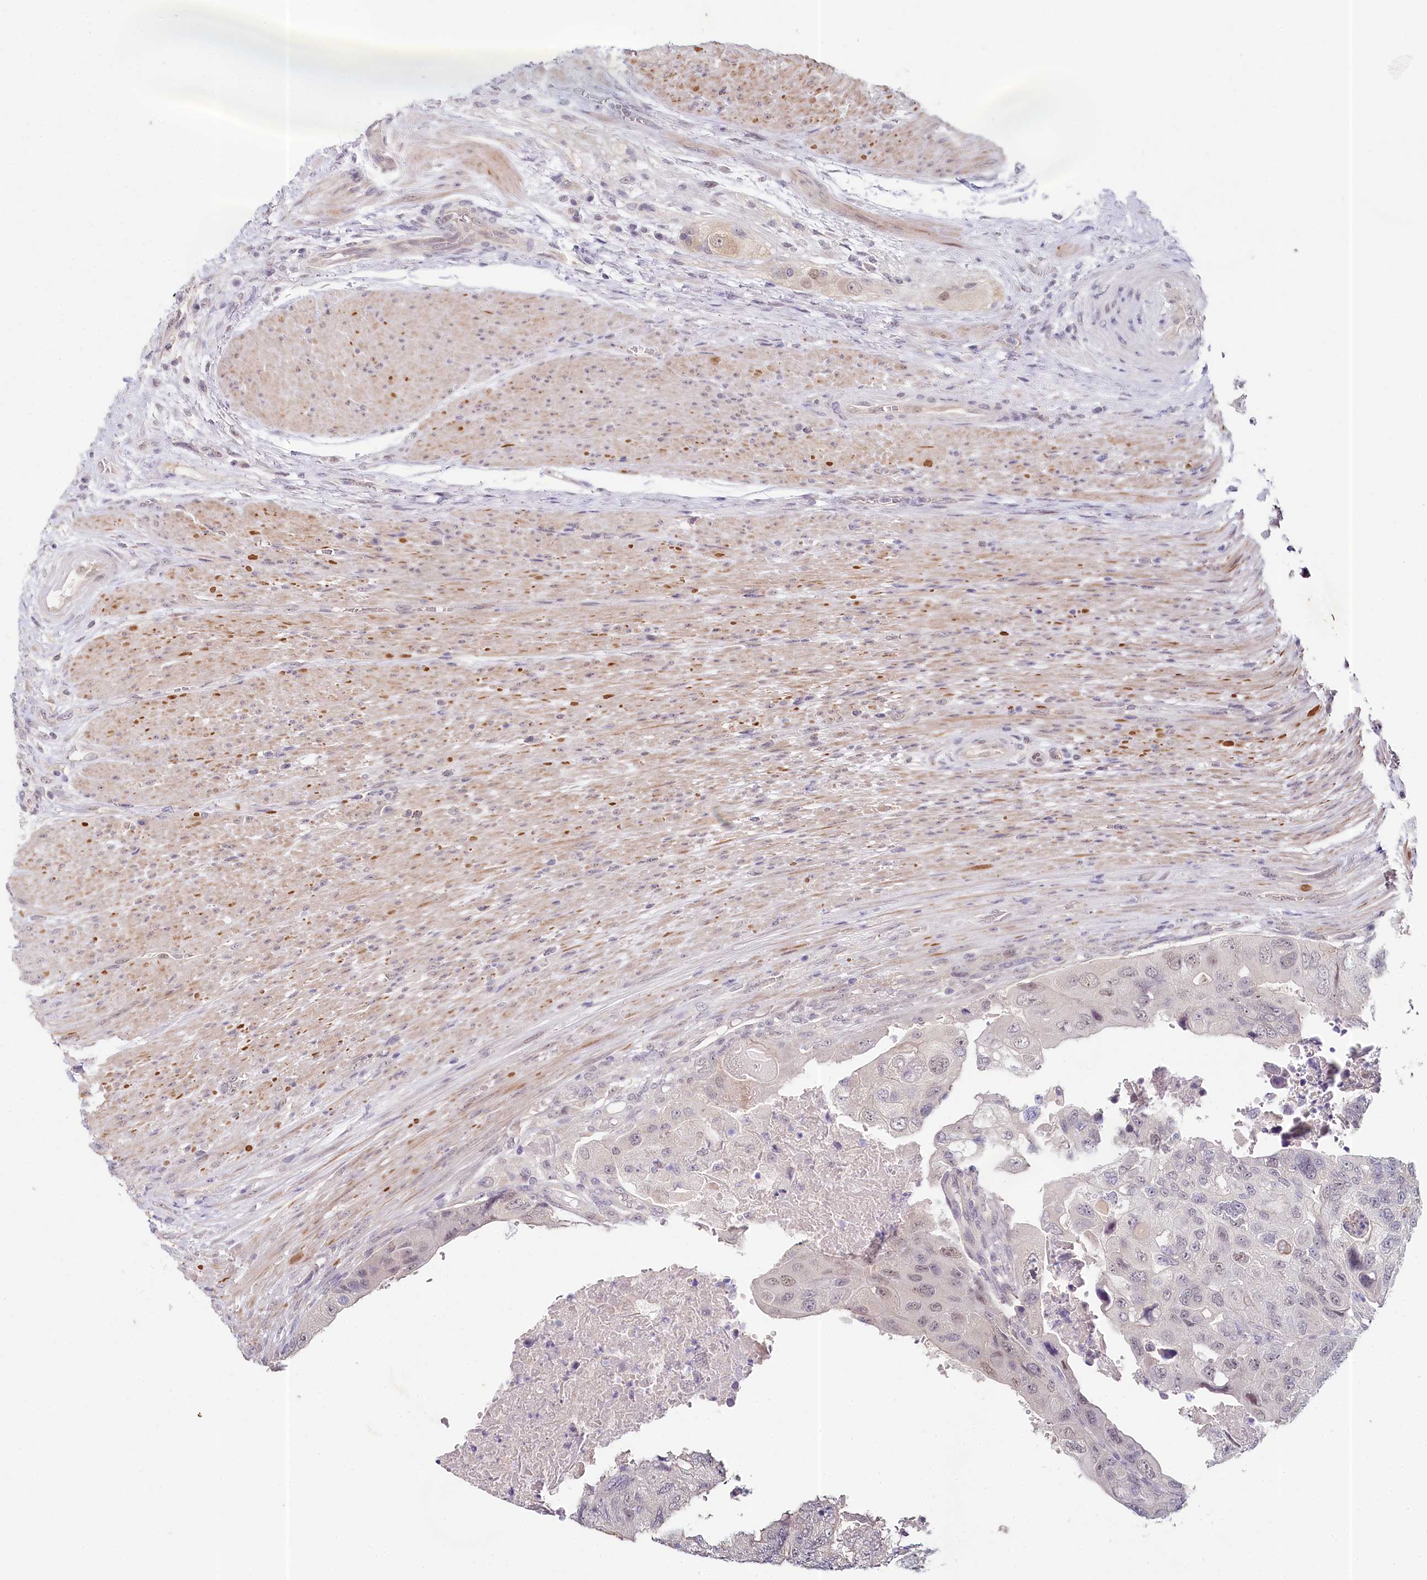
{"staining": {"intensity": "weak", "quantity": "<25%", "location": "nuclear"}, "tissue": "colorectal cancer", "cell_type": "Tumor cells", "image_type": "cancer", "snomed": [{"axis": "morphology", "description": "Adenocarcinoma, NOS"}, {"axis": "topography", "description": "Rectum"}], "caption": "Immunohistochemistry micrograph of human colorectal cancer (adenocarcinoma) stained for a protein (brown), which reveals no staining in tumor cells.", "gene": "AMTN", "patient": {"sex": "male", "age": 63}}